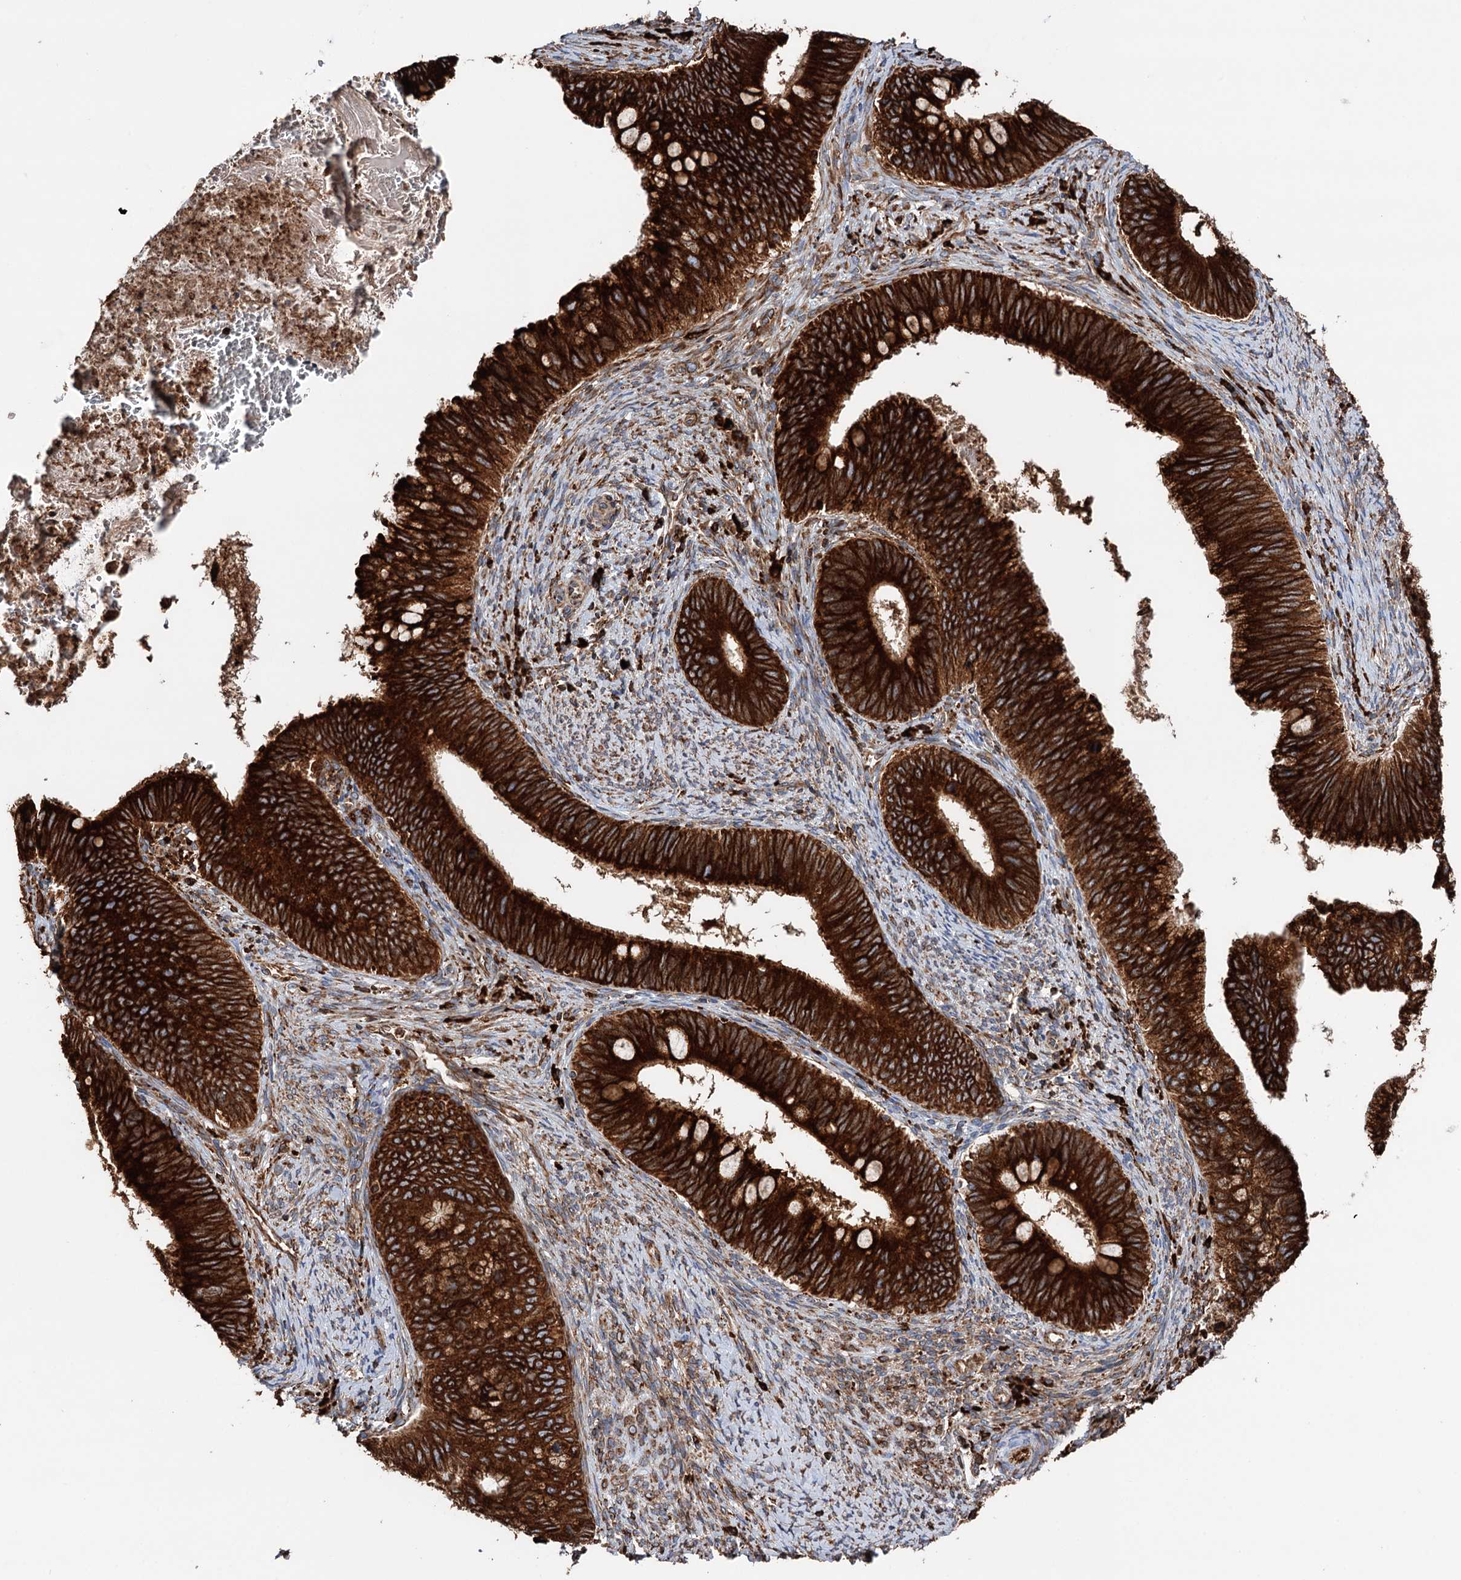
{"staining": {"intensity": "strong", "quantity": ">75%", "location": "cytoplasmic/membranous"}, "tissue": "cervical cancer", "cell_type": "Tumor cells", "image_type": "cancer", "snomed": [{"axis": "morphology", "description": "Adenocarcinoma, NOS"}, {"axis": "topography", "description": "Cervix"}], "caption": "Immunohistochemistry (IHC) histopathology image of neoplastic tissue: human cervical adenocarcinoma stained using IHC displays high levels of strong protein expression localized specifically in the cytoplasmic/membranous of tumor cells, appearing as a cytoplasmic/membranous brown color.", "gene": "ERP29", "patient": {"sex": "female", "age": 42}}